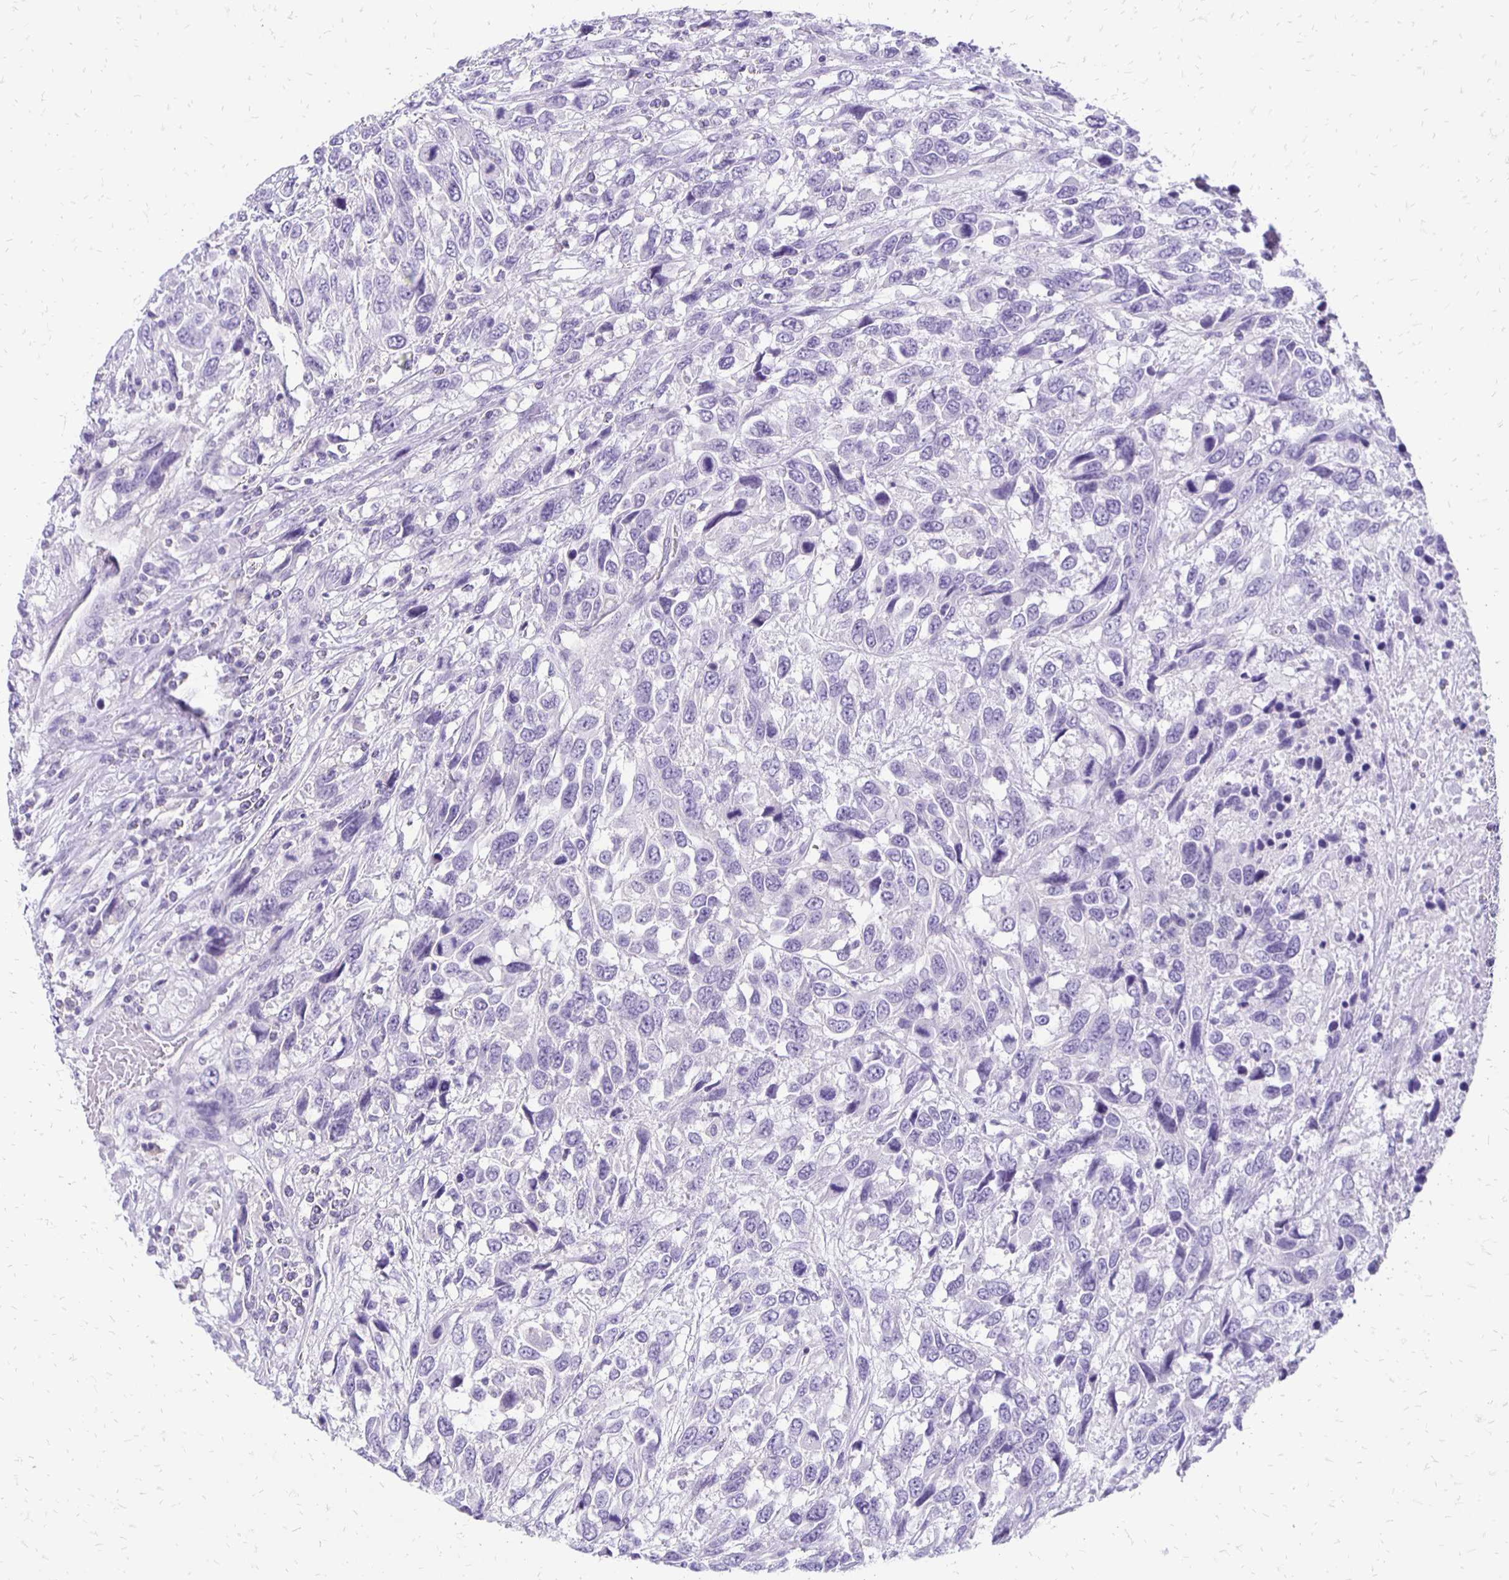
{"staining": {"intensity": "negative", "quantity": "none", "location": "none"}, "tissue": "urothelial cancer", "cell_type": "Tumor cells", "image_type": "cancer", "snomed": [{"axis": "morphology", "description": "Urothelial carcinoma, High grade"}, {"axis": "topography", "description": "Urinary bladder"}], "caption": "Tumor cells show no significant positivity in high-grade urothelial carcinoma. (DAB (3,3'-diaminobenzidine) IHC with hematoxylin counter stain).", "gene": "ANKRD45", "patient": {"sex": "female", "age": 70}}